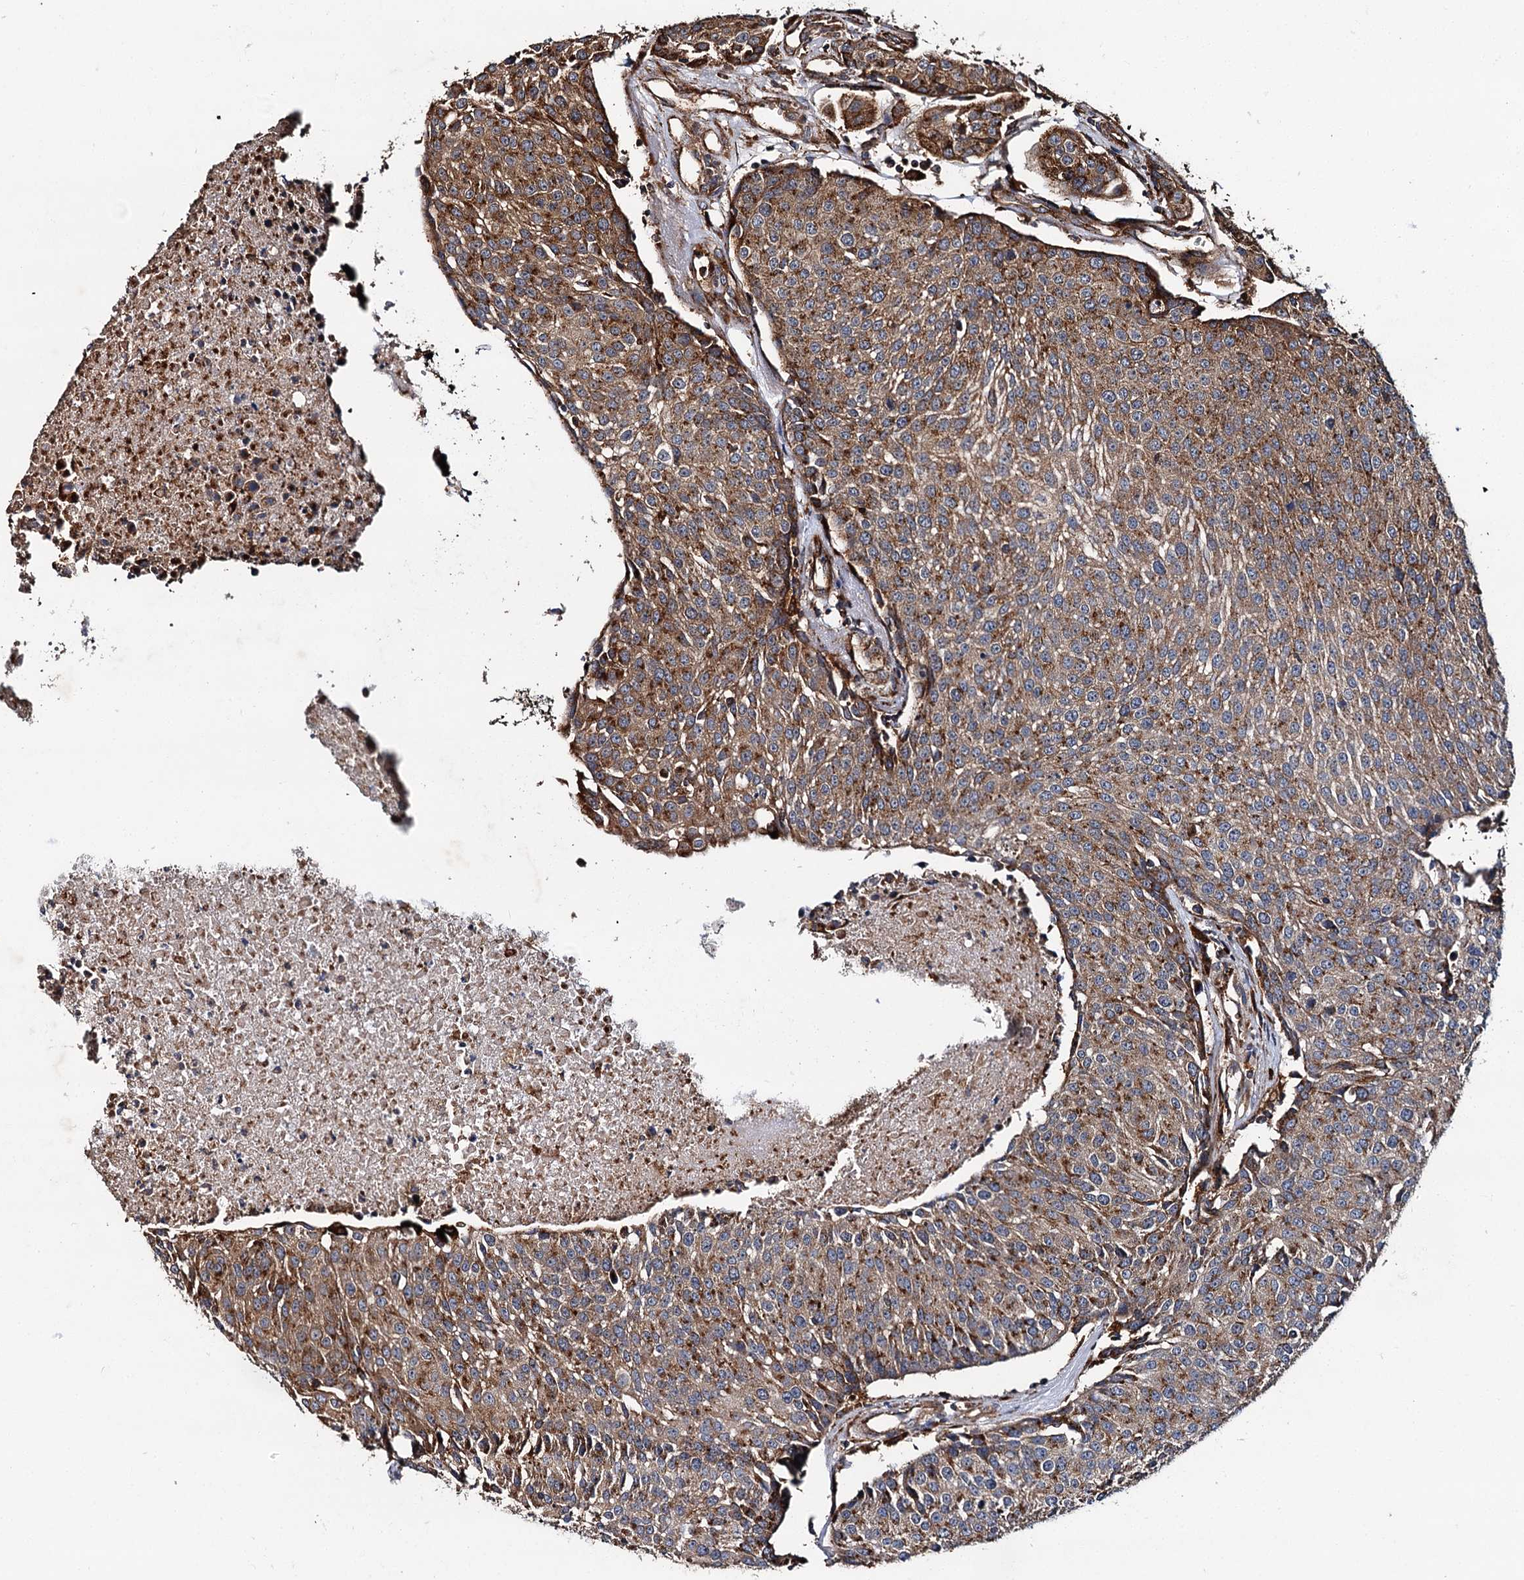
{"staining": {"intensity": "moderate", "quantity": ">75%", "location": "cytoplasmic/membranous"}, "tissue": "urothelial cancer", "cell_type": "Tumor cells", "image_type": "cancer", "snomed": [{"axis": "morphology", "description": "Urothelial carcinoma, High grade"}, {"axis": "topography", "description": "Urinary bladder"}], "caption": "DAB immunohistochemical staining of high-grade urothelial carcinoma displays moderate cytoplasmic/membranous protein positivity in about >75% of tumor cells.", "gene": "WDR73", "patient": {"sex": "female", "age": 85}}